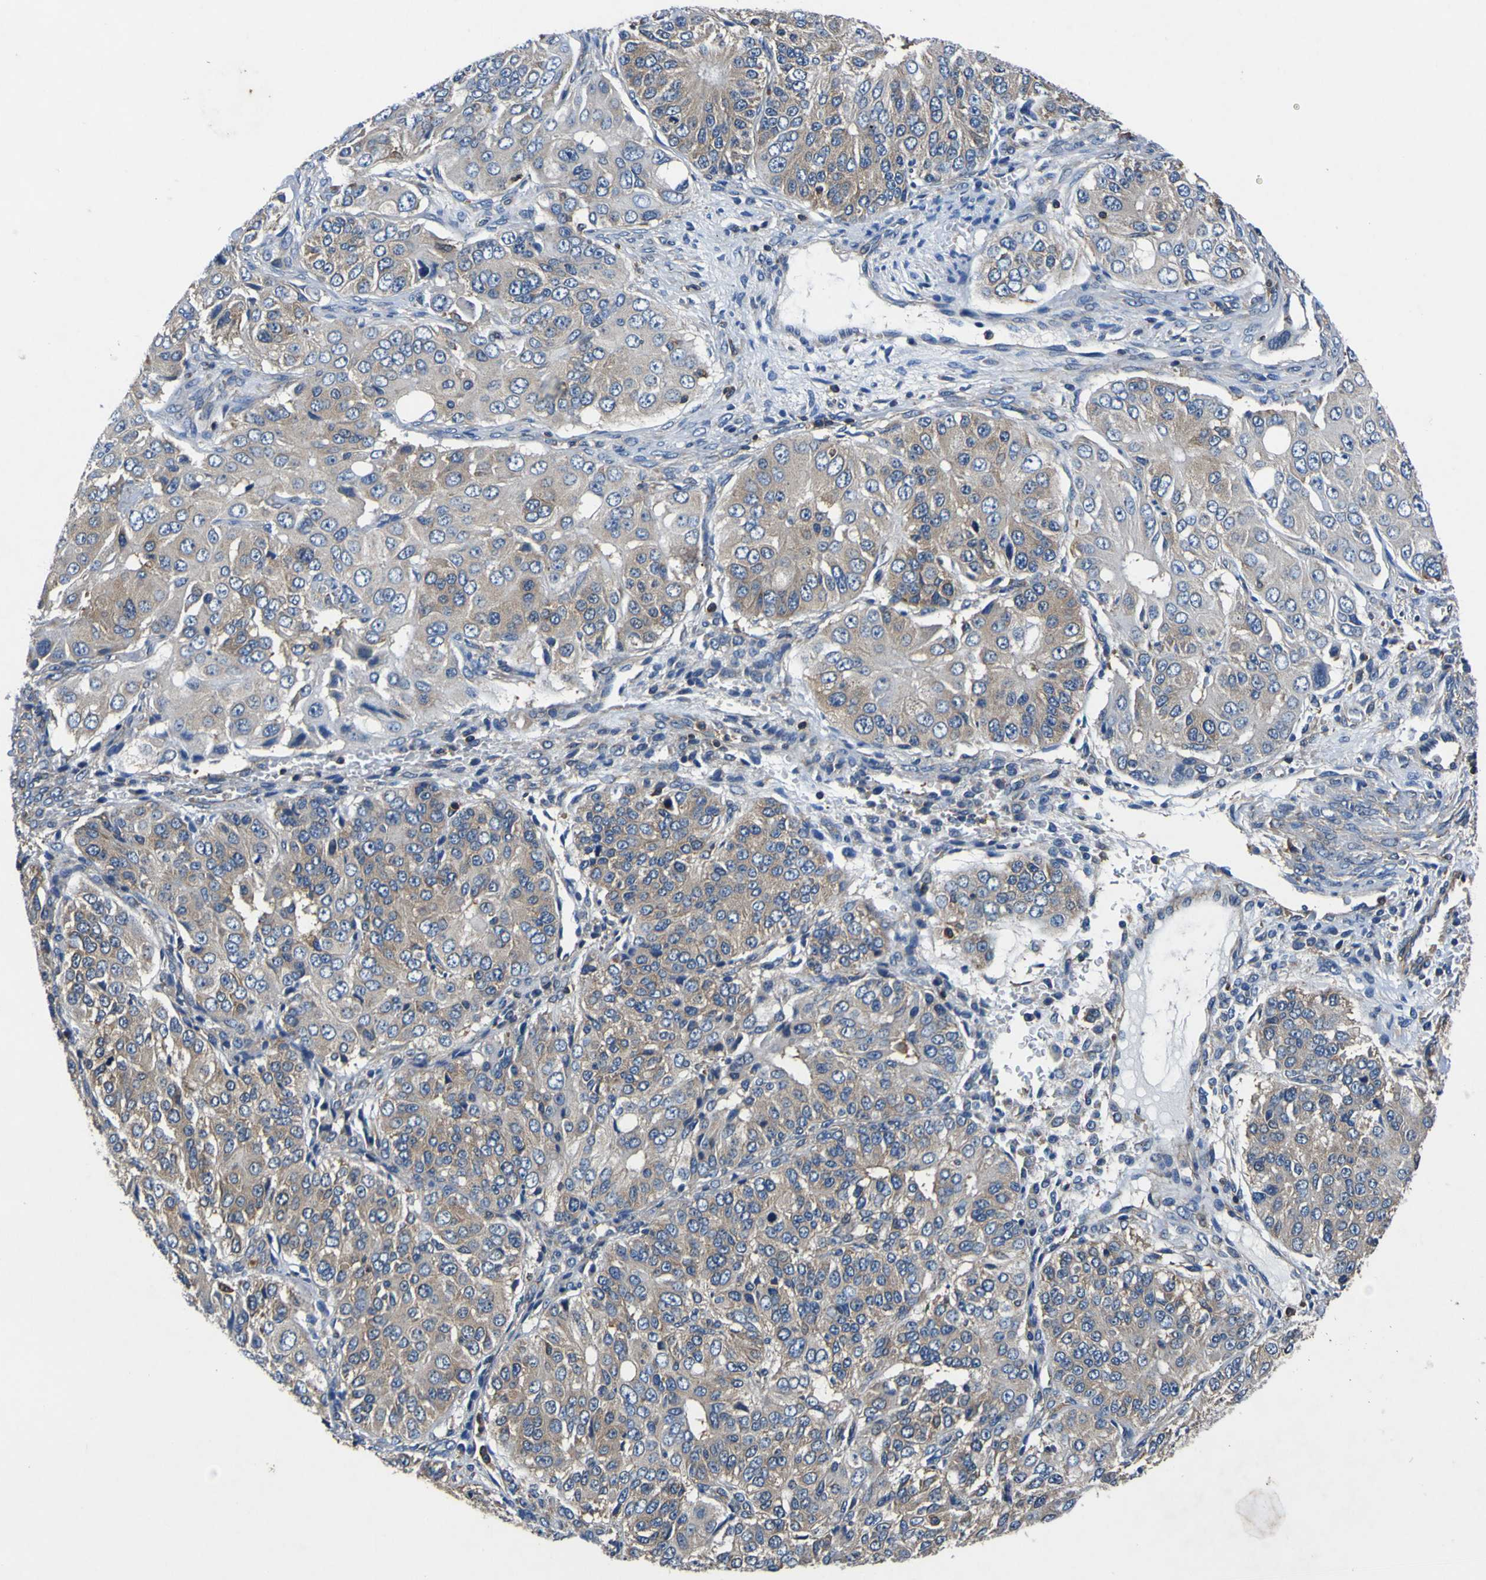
{"staining": {"intensity": "weak", "quantity": ">75%", "location": "cytoplasmic/membranous"}, "tissue": "ovarian cancer", "cell_type": "Tumor cells", "image_type": "cancer", "snomed": [{"axis": "morphology", "description": "Carcinoma, endometroid"}, {"axis": "topography", "description": "Ovary"}], "caption": "Endometroid carcinoma (ovarian) stained for a protein (brown) shows weak cytoplasmic/membranous positive staining in about >75% of tumor cells.", "gene": "CNR2", "patient": {"sex": "female", "age": 51}}